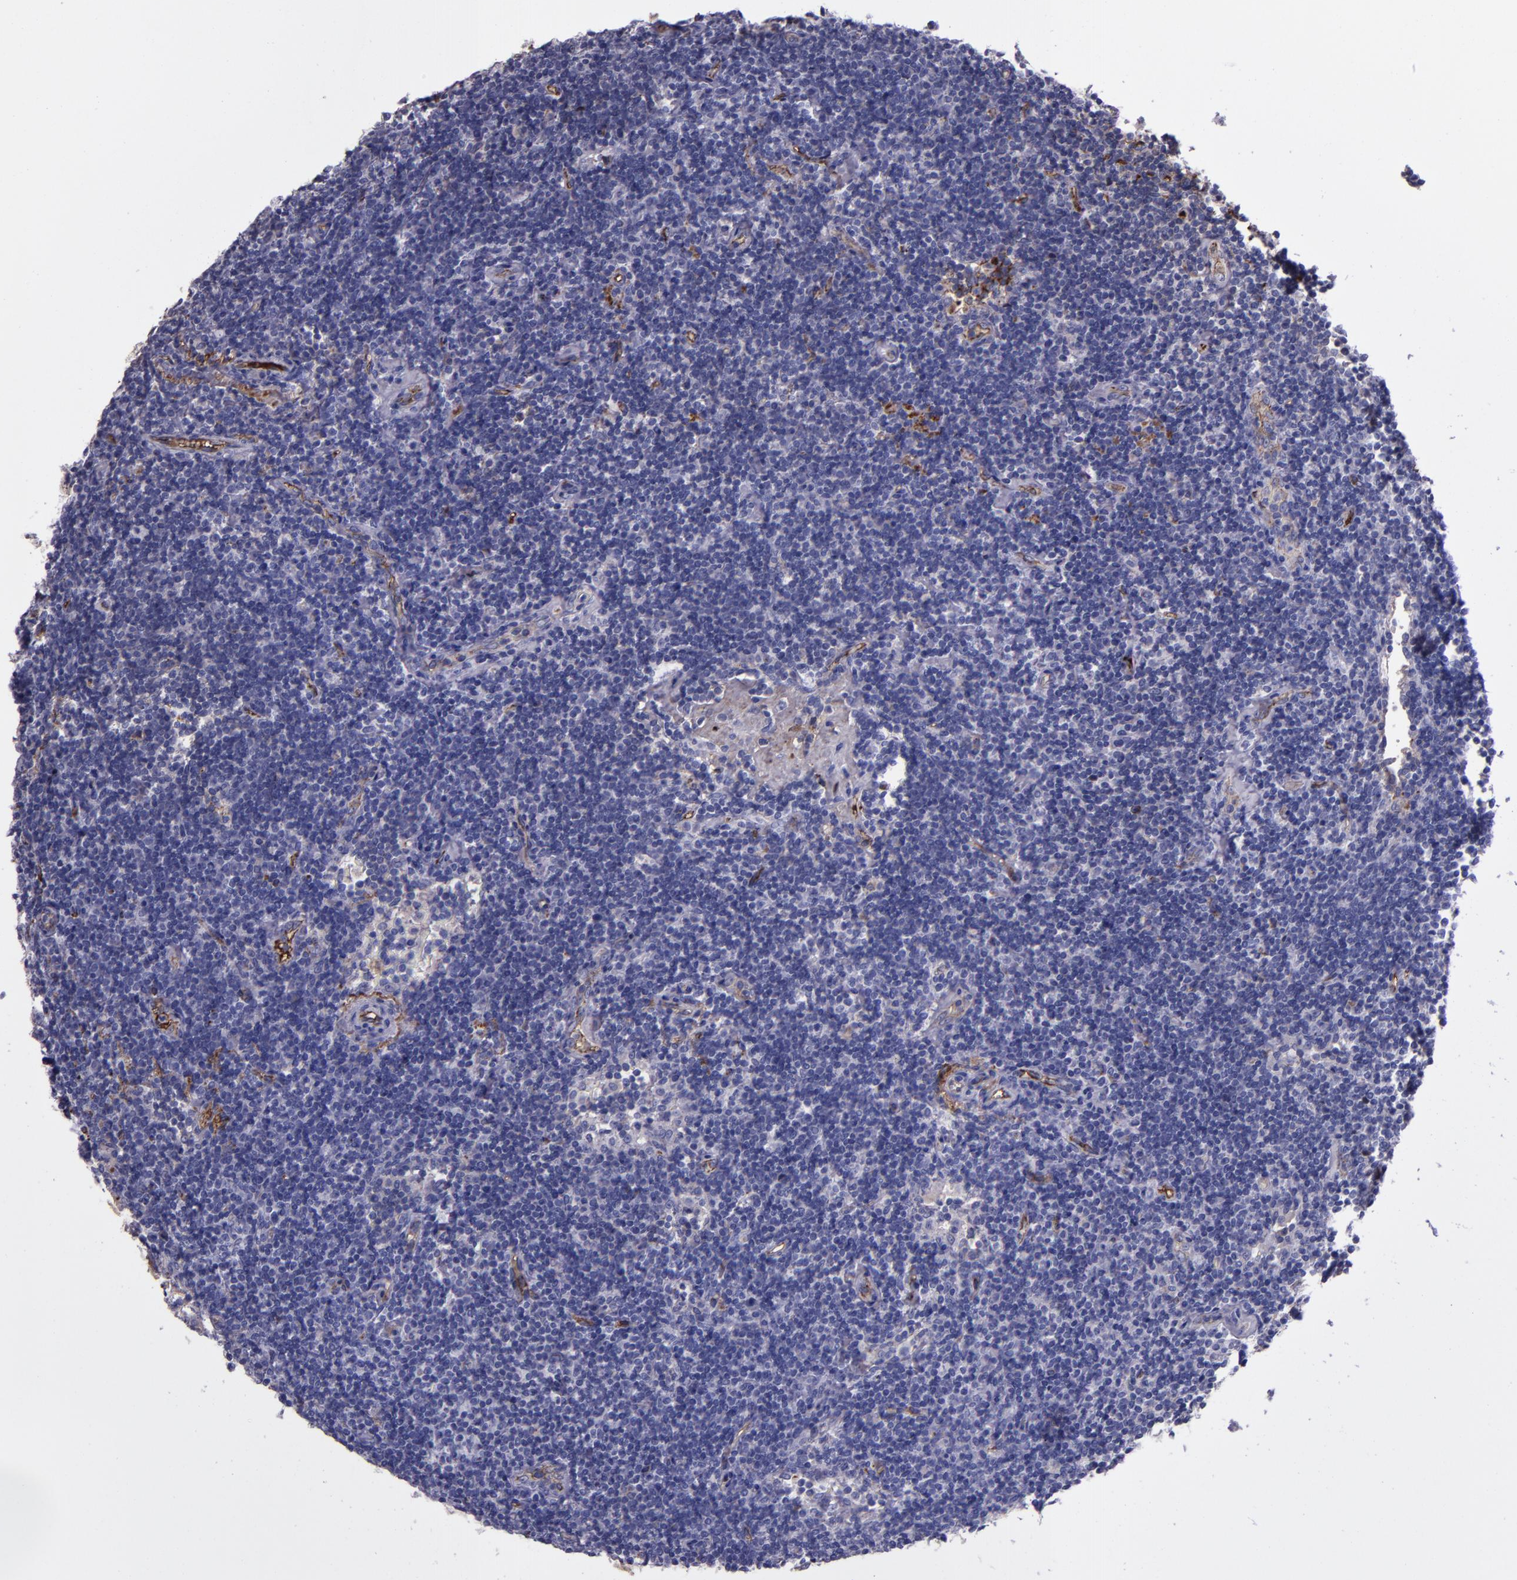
{"staining": {"intensity": "negative", "quantity": "none", "location": "none"}, "tissue": "lymphoma", "cell_type": "Tumor cells", "image_type": "cancer", "snomed": [{"axis": "morphology", "description": "Malignant lymphoma, non-Hodgkin's type, Low grade"}, {"axis": "topography", "description": "Lymph node"}], "caption": "Immunohistochemistry (IHC) of malignant lymphoma, non-Hodgkin's type (low-grade) demonstrates no expression in tumor cells.", "gene": "A2M", "patient": {"sex": "male", "age": 70}}